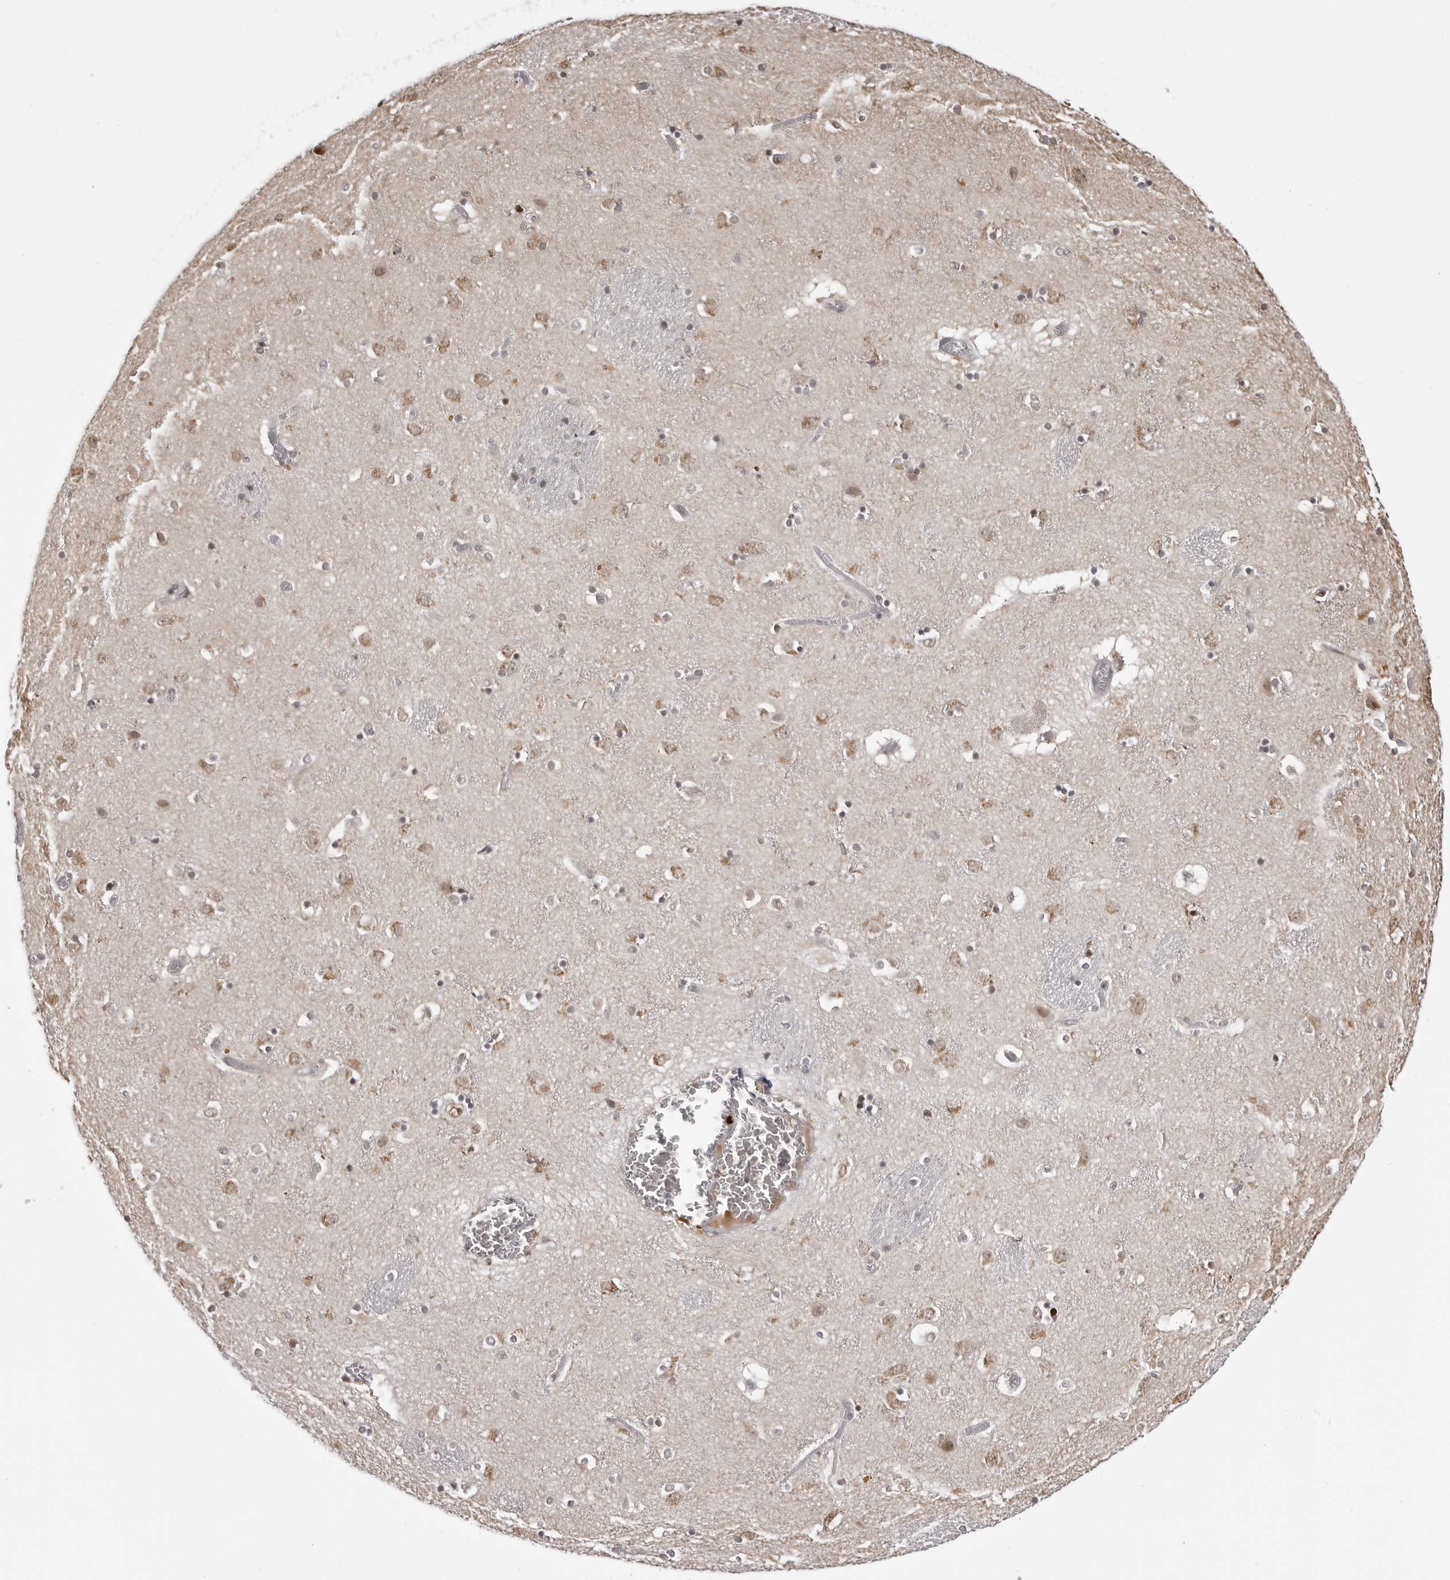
{"staining": {"intensity": "moderate", "quantity": "<25%", "location": "nuclear"}, "tissue": "caudate", "cell_type": "Glial cells", "image_type": "normal", "snomed": [{"axis": "morphology", "description": "Normal tissue, NOS"}, {"axis": "topography", "description": "Lateral ventricle wall"}], "caption": "A high-resolution image shows IHC staining of benign caudate, which shows moderate nuclear expression in about <25% of glial cells. The staining was performed using DAB (3,3'-diaminobenzidine), with brown indicating positive protein expression. Nuclei are stained blue with hematoxylin.", "gene": "PHF3", "patient": {"sex": "male", "age": 70}}